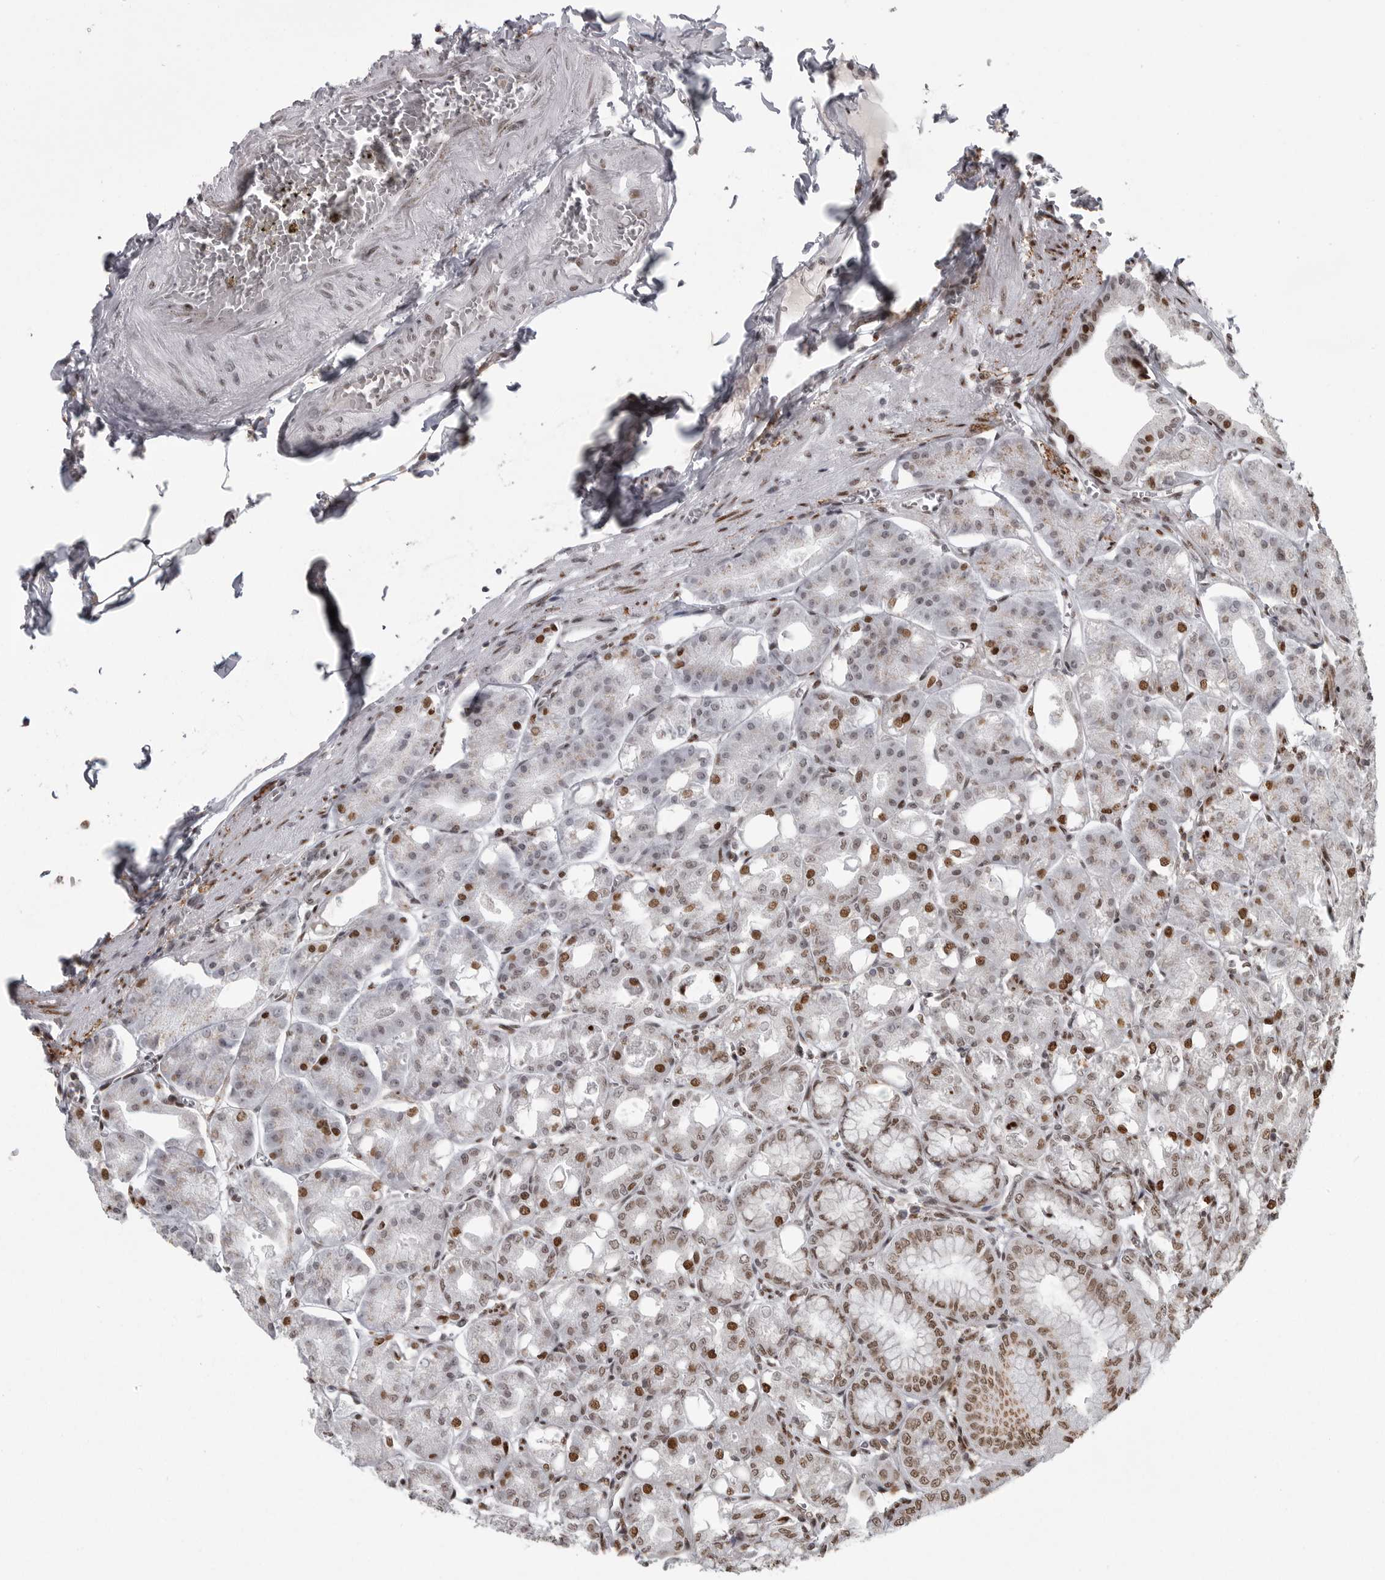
{"staining": {"intensity": "strong", "quantity": "25%-75%", "location": "nuclear"}, "tissue": "stomach", "cell_type": "Glandular cells", "image_type": "normal", "snomed": [{"axis": "morphology", "description": "Normal tissue, NOS"}, {"axis": "topography", "description": "Stomach, lower"}], "caption": "IHC image of unremarkable stomach: stomach stained using IHC displays high levels of strong protein expression localized specifically in the nuclear of glandular cells, appearing as a nuclear brown color.", "gene": "YAF2", "patient": {"sex": "male", "age": 71}}